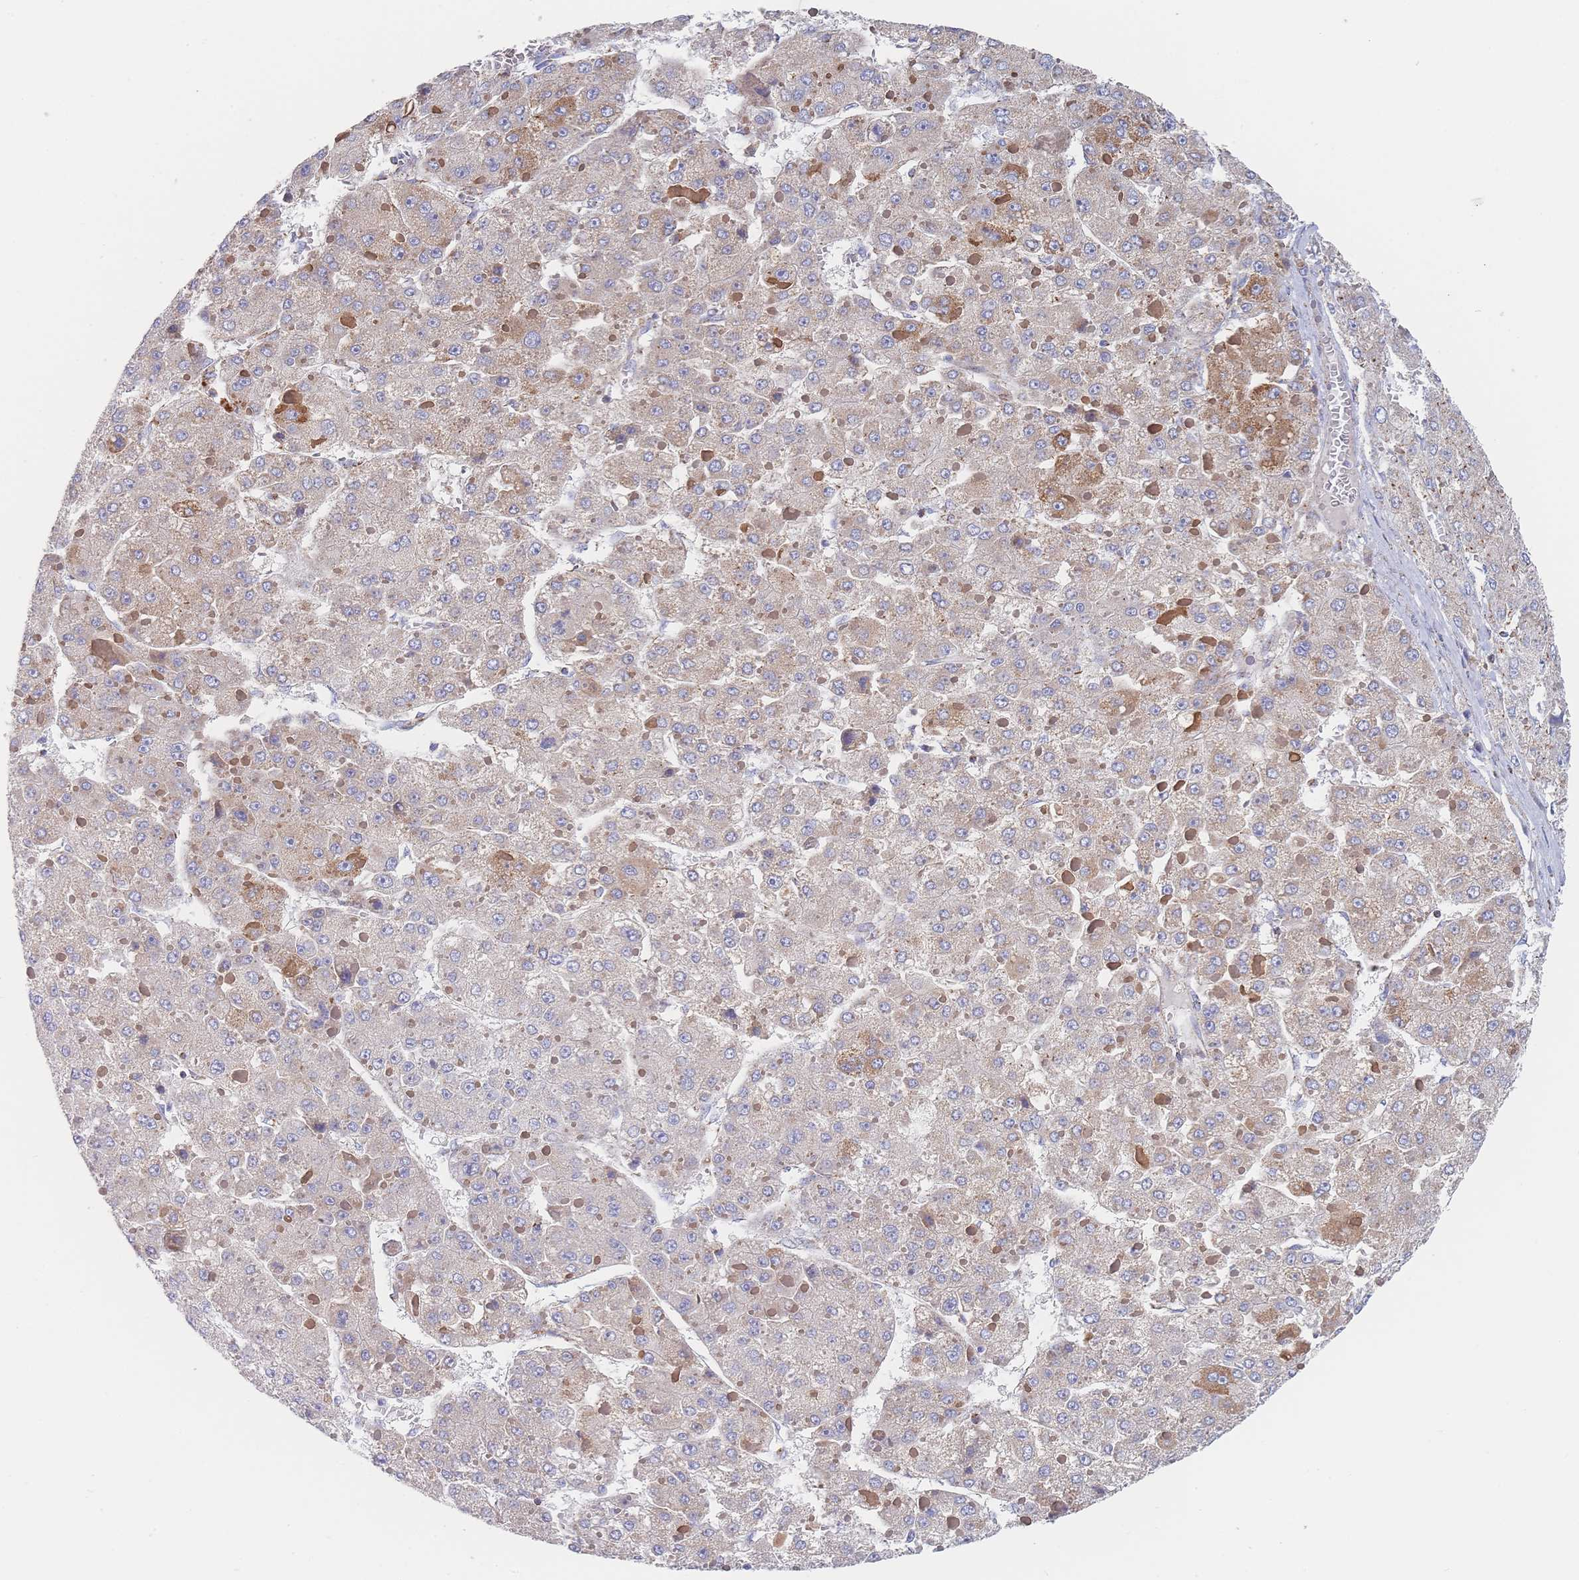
{"staining": {"intensity": "moderate", "quantity": "25%-75%", "location": "cytoplasmic/membranous"}, "tissue": "liver cancer", "cell_type": "Tumor cells", "image_type": "cancer", "snomed": [{"axis": "morphology", "description": "Carcinoma, Hepatocellular, NOS"}, {"axis": "topography", "description": "Liver"}], "caption": "An image of human liver cancer stained for a protein reveals moderate cytoplasmic/membranous brown staining in tumor cells. (IHC, brightfield microscopy, high magnification).", "gene": "IKZF4", "patient": {"sex": "female", "age": 73}}